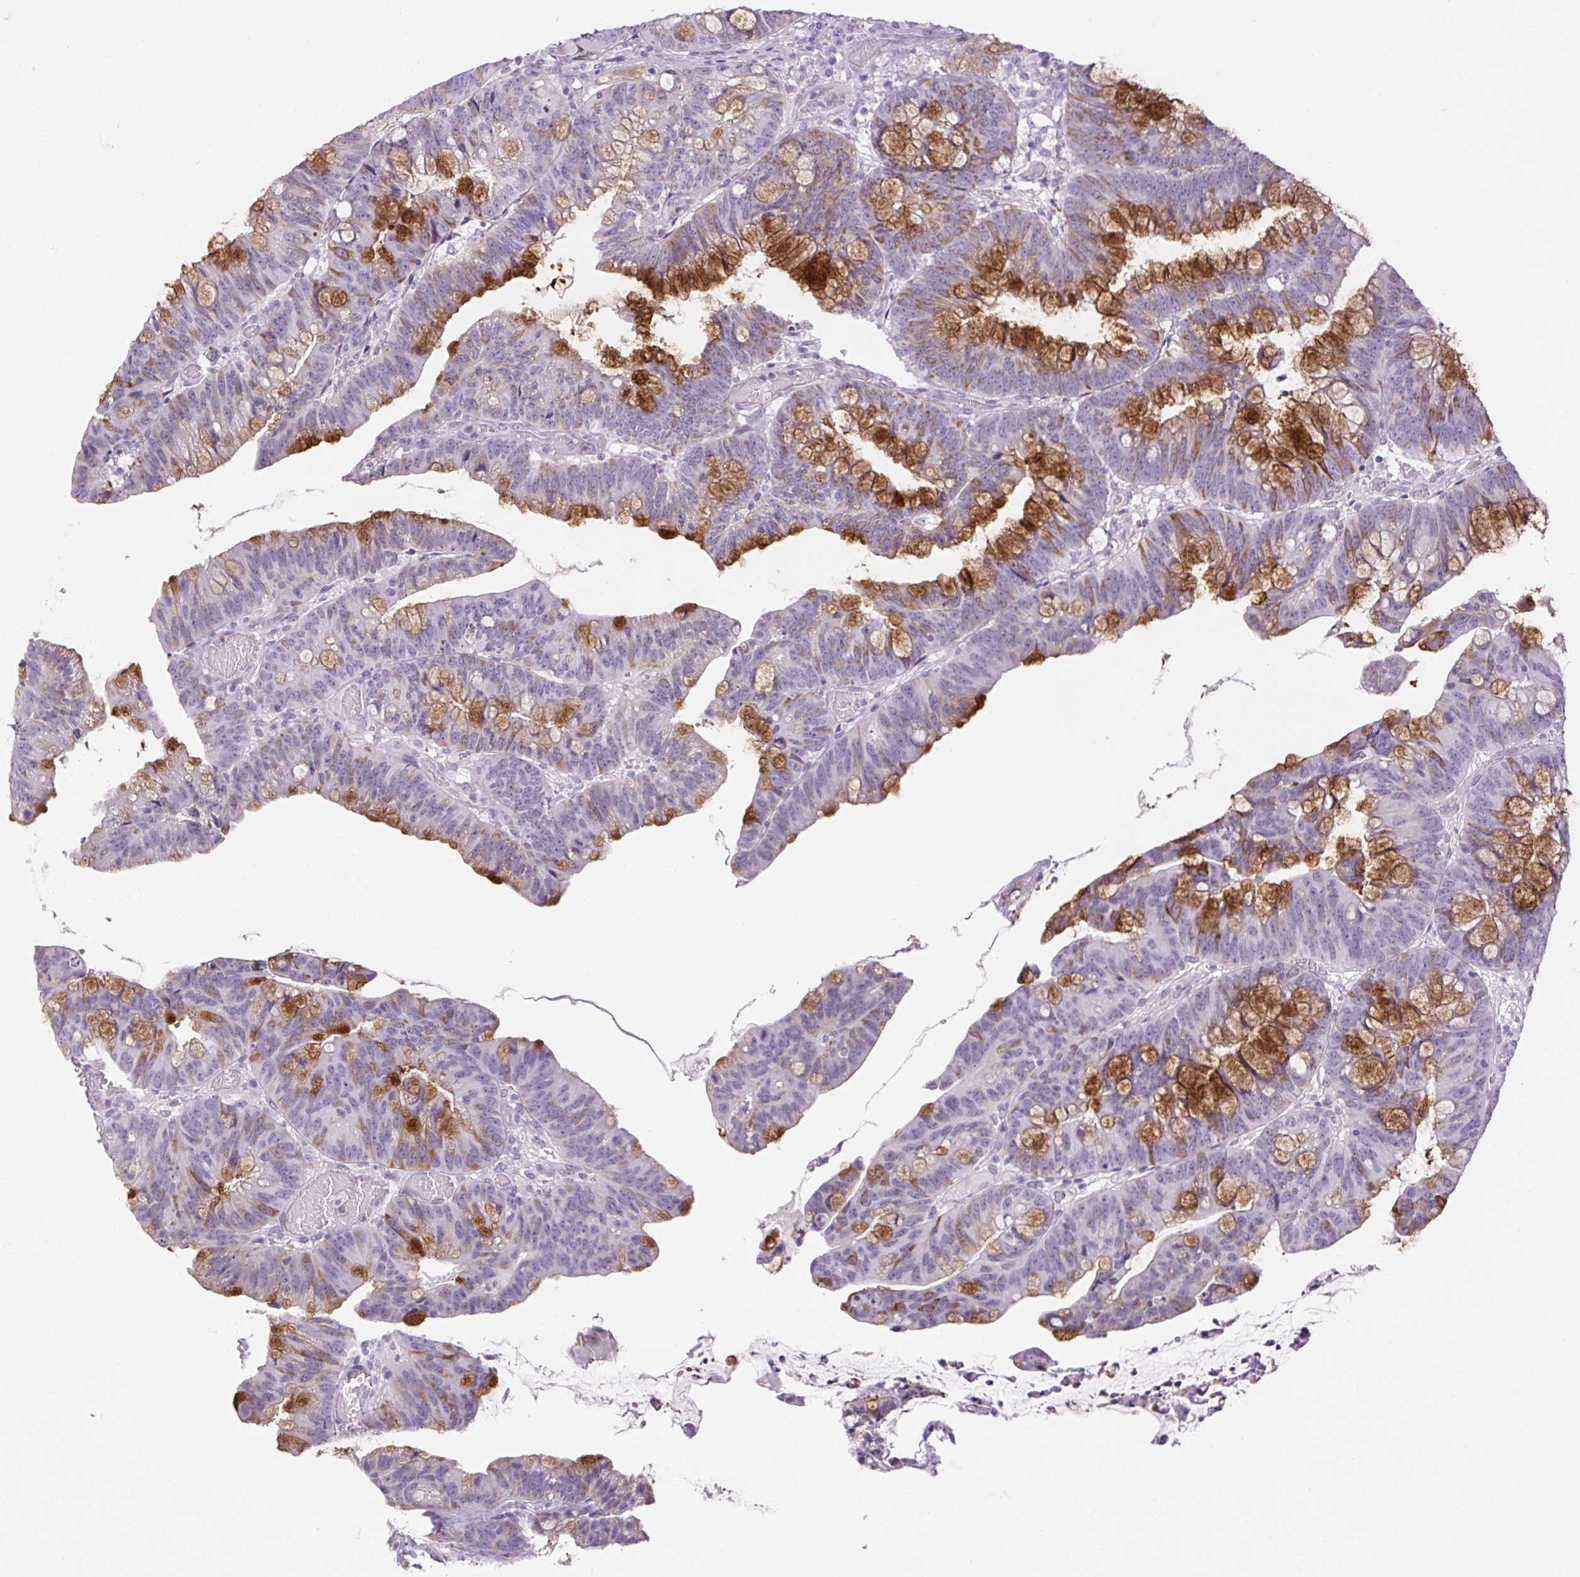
{"staining": {"intensity": "strong", "quantity": "<25%", "location": "cytoplasmic/membranous"}, "tissue": "colorectal cancer", "cell_type": "Tumor cells", "image_type": "cancer", "snomed": [{"axis": "morphology", "description": "Adenocarcinoma, NOS"}, {"axis": "topography", "description": "Colon"}], "caption": "This is a histology image of IHC staining of colorectal cancer (adenocarcinoma), which shows strong expression in the cytoplasmic/membranous of tumor cells.", "gene": "BCAS1", "patient": {"sex": "male", "age": 62}}